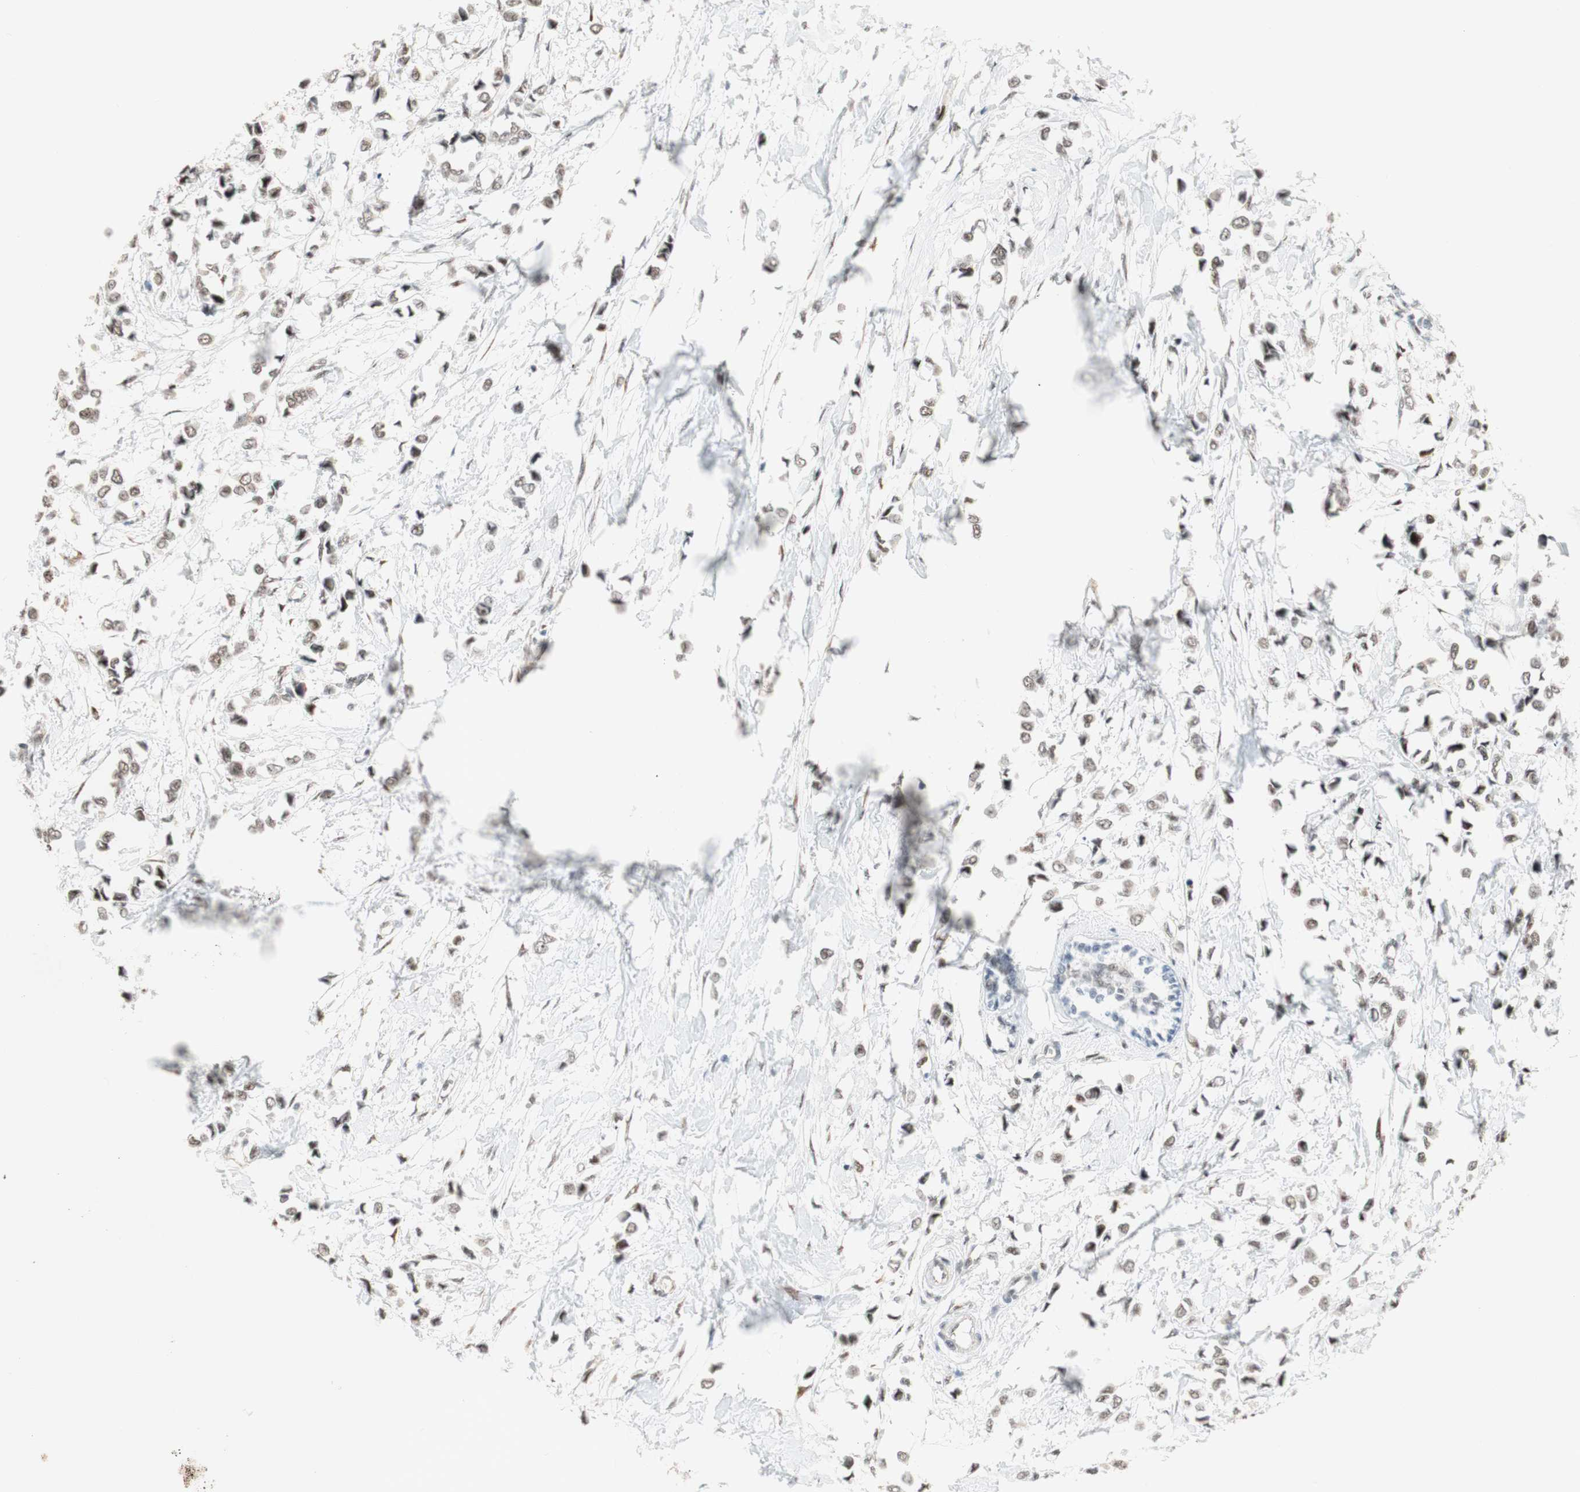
{"staining": {"intensity": "weak", "quantity": ">75%", "location": "nuclear"}, "tissue": "breast cancer", "cell_type": "Tumor cells", "image_type": "cancer", "snomed": [{"axis": "morphology", "description": "Lobular carcinoma"}, {"axis": "topography", "description": "Breast"}], "caption": "Immunohistochemistry (IHC) histopathology image of lobular carcinoma (breast) stained for a protein (brown), which shows low levels of weak nuclear expression in about >75% of tumor cells.", "gene": "SAP18", "patient": {"sex": "female", "age": 51}}